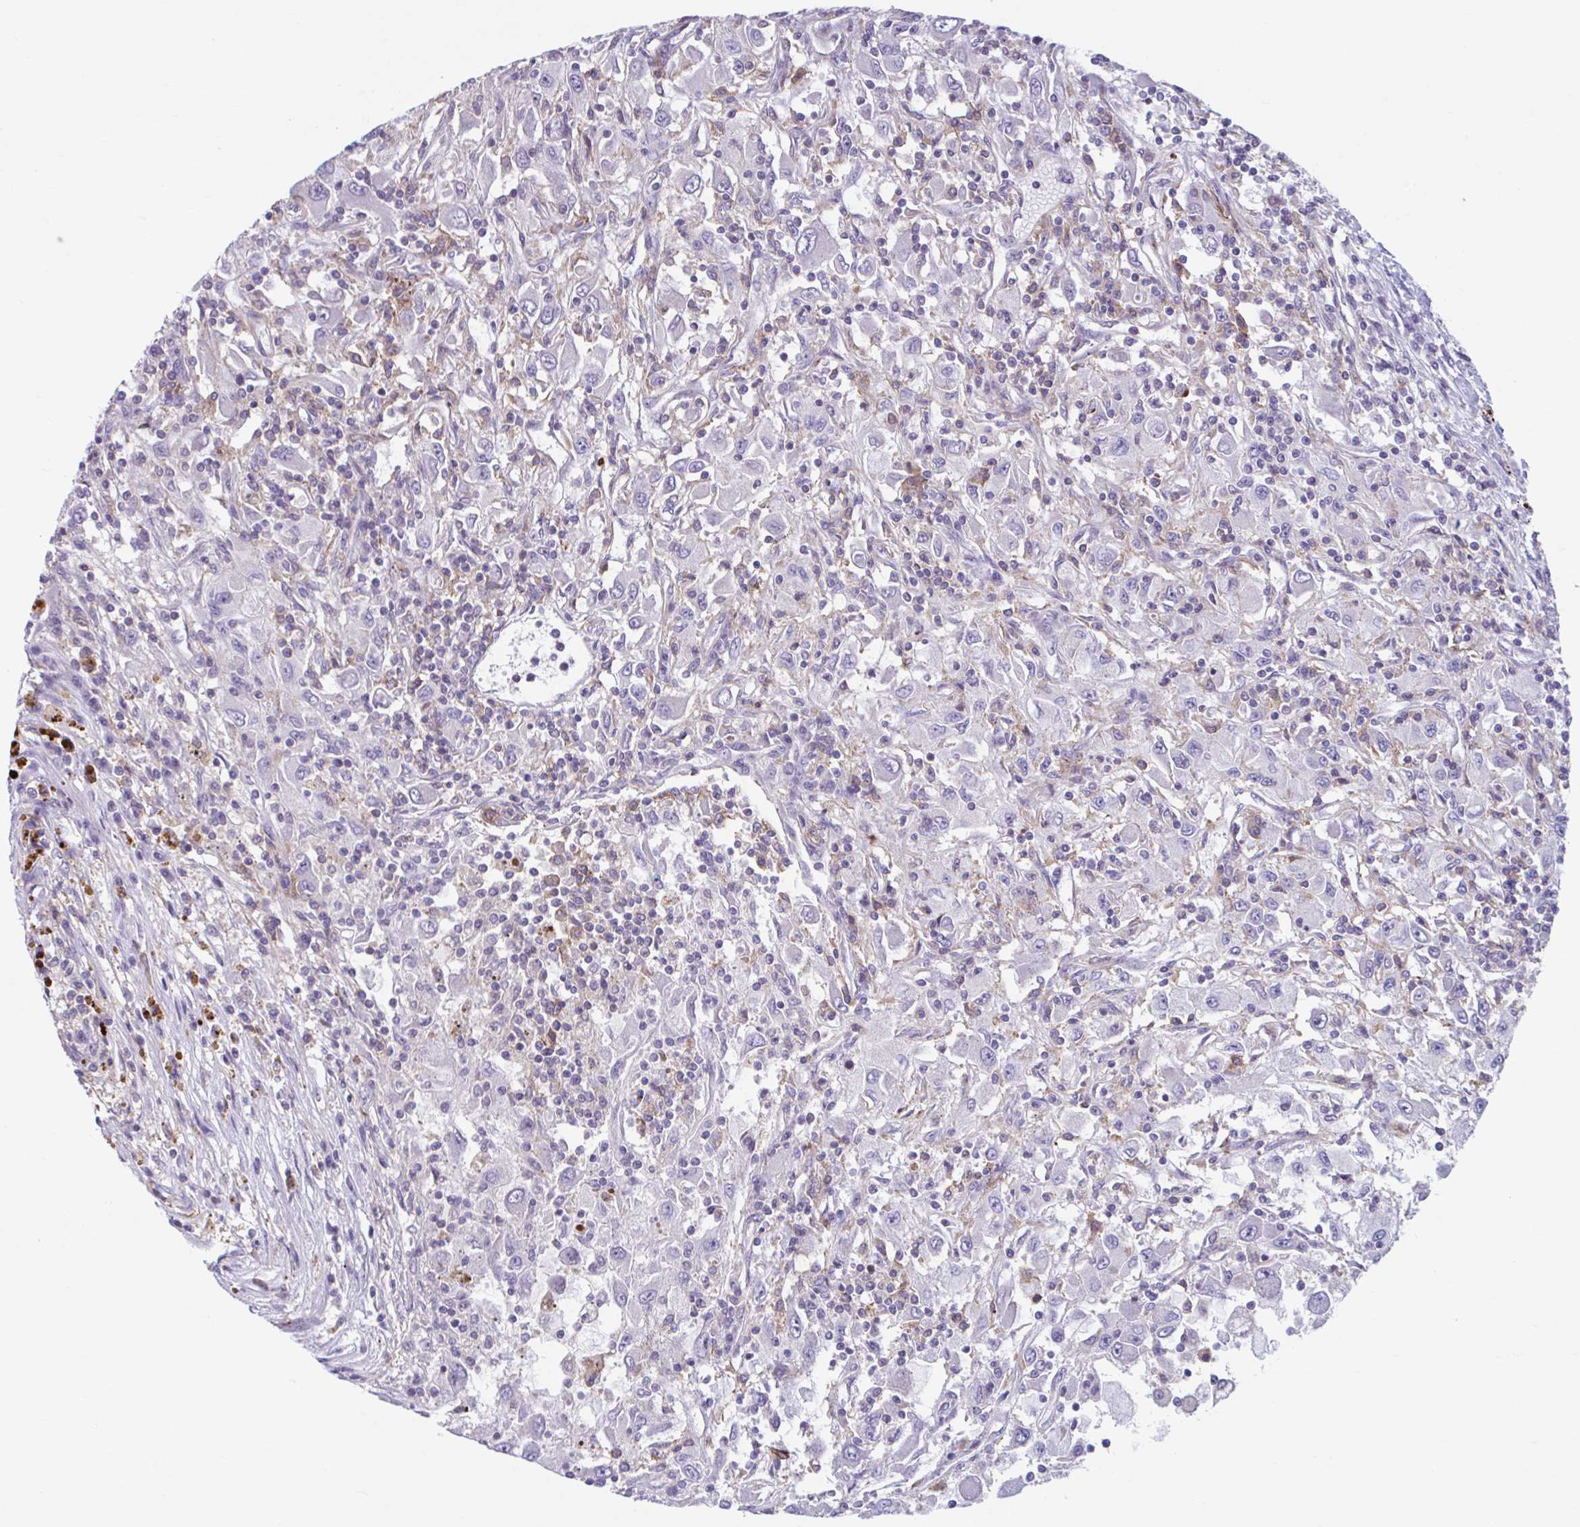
{"staining": {"intensity": "negative", "quantity": "none", "location": "none"}, "tissue": "renal cancer", "cell_type": "Tumor cells", "image_type": "cancer", "snomed": [{"axis": "morphology", "description": "Adenocarcinoma, NOS"}, {"axis": "topography", "description": "Kidney"}], "caption": "Immunohistochemistry micrograph of neoplastic tissue: human renal adenocarcinoma stained with DAB exhibits no significant protein positivity in tumor cells.", "gene": "ADAT3", "patient": {"sex": "female", "age": 67}}